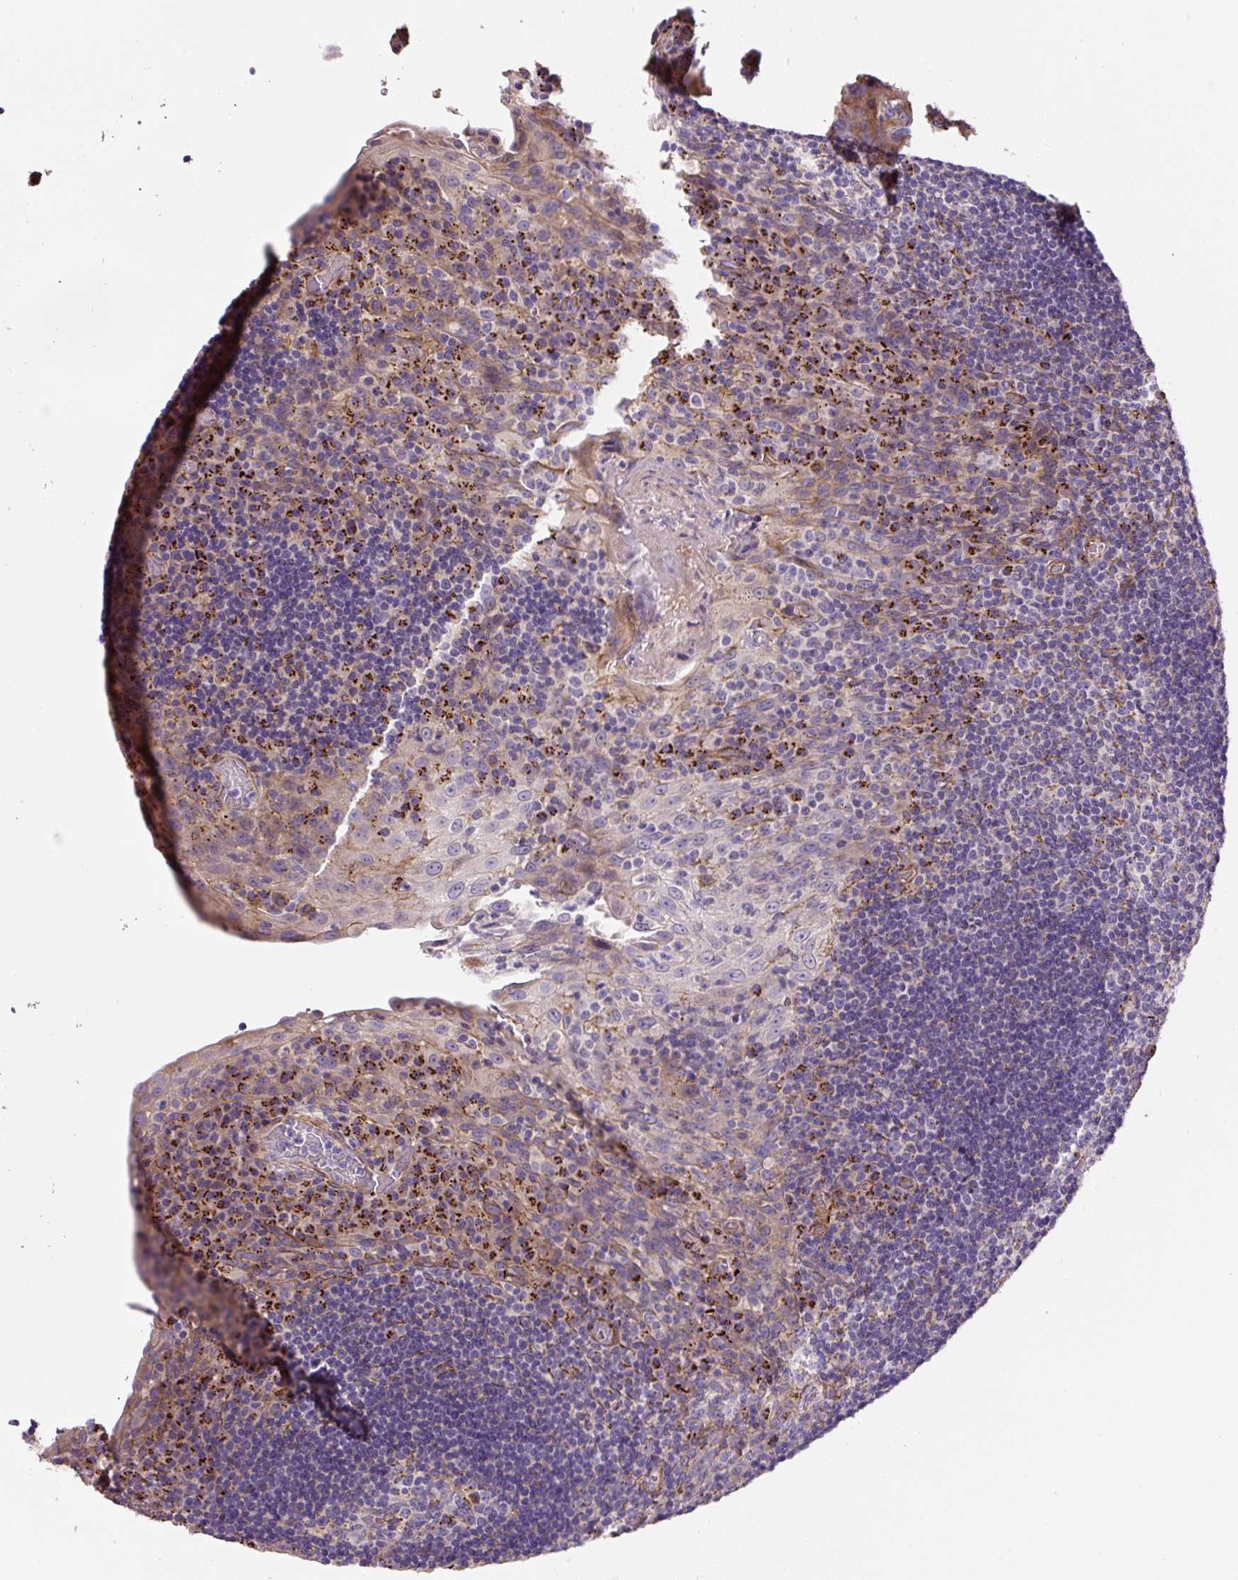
{"staining": {"intensity": "weak", "quantity": "<25%", "location": "cytoplasmic/membranous"}, "tissue": "tonsil", "cell_type": "Germinal center cells", "image_type": "normal", "snomed": [{"axis": "morphology", "description": "Normal tissue, NOS"}, {"axis": "topography", "description": "Tonsil"}], "caption": "Micrograph shows no protein expression in germinal center cells of unremarkable tonsil. The staining was performed using DAB to visualize the protein expression in brown, while the nuclei were stained in blue with hematoxylin (Magnification: 20x).", "gene": "RNF170", "patient": {"sex": "male", "age": 17}}